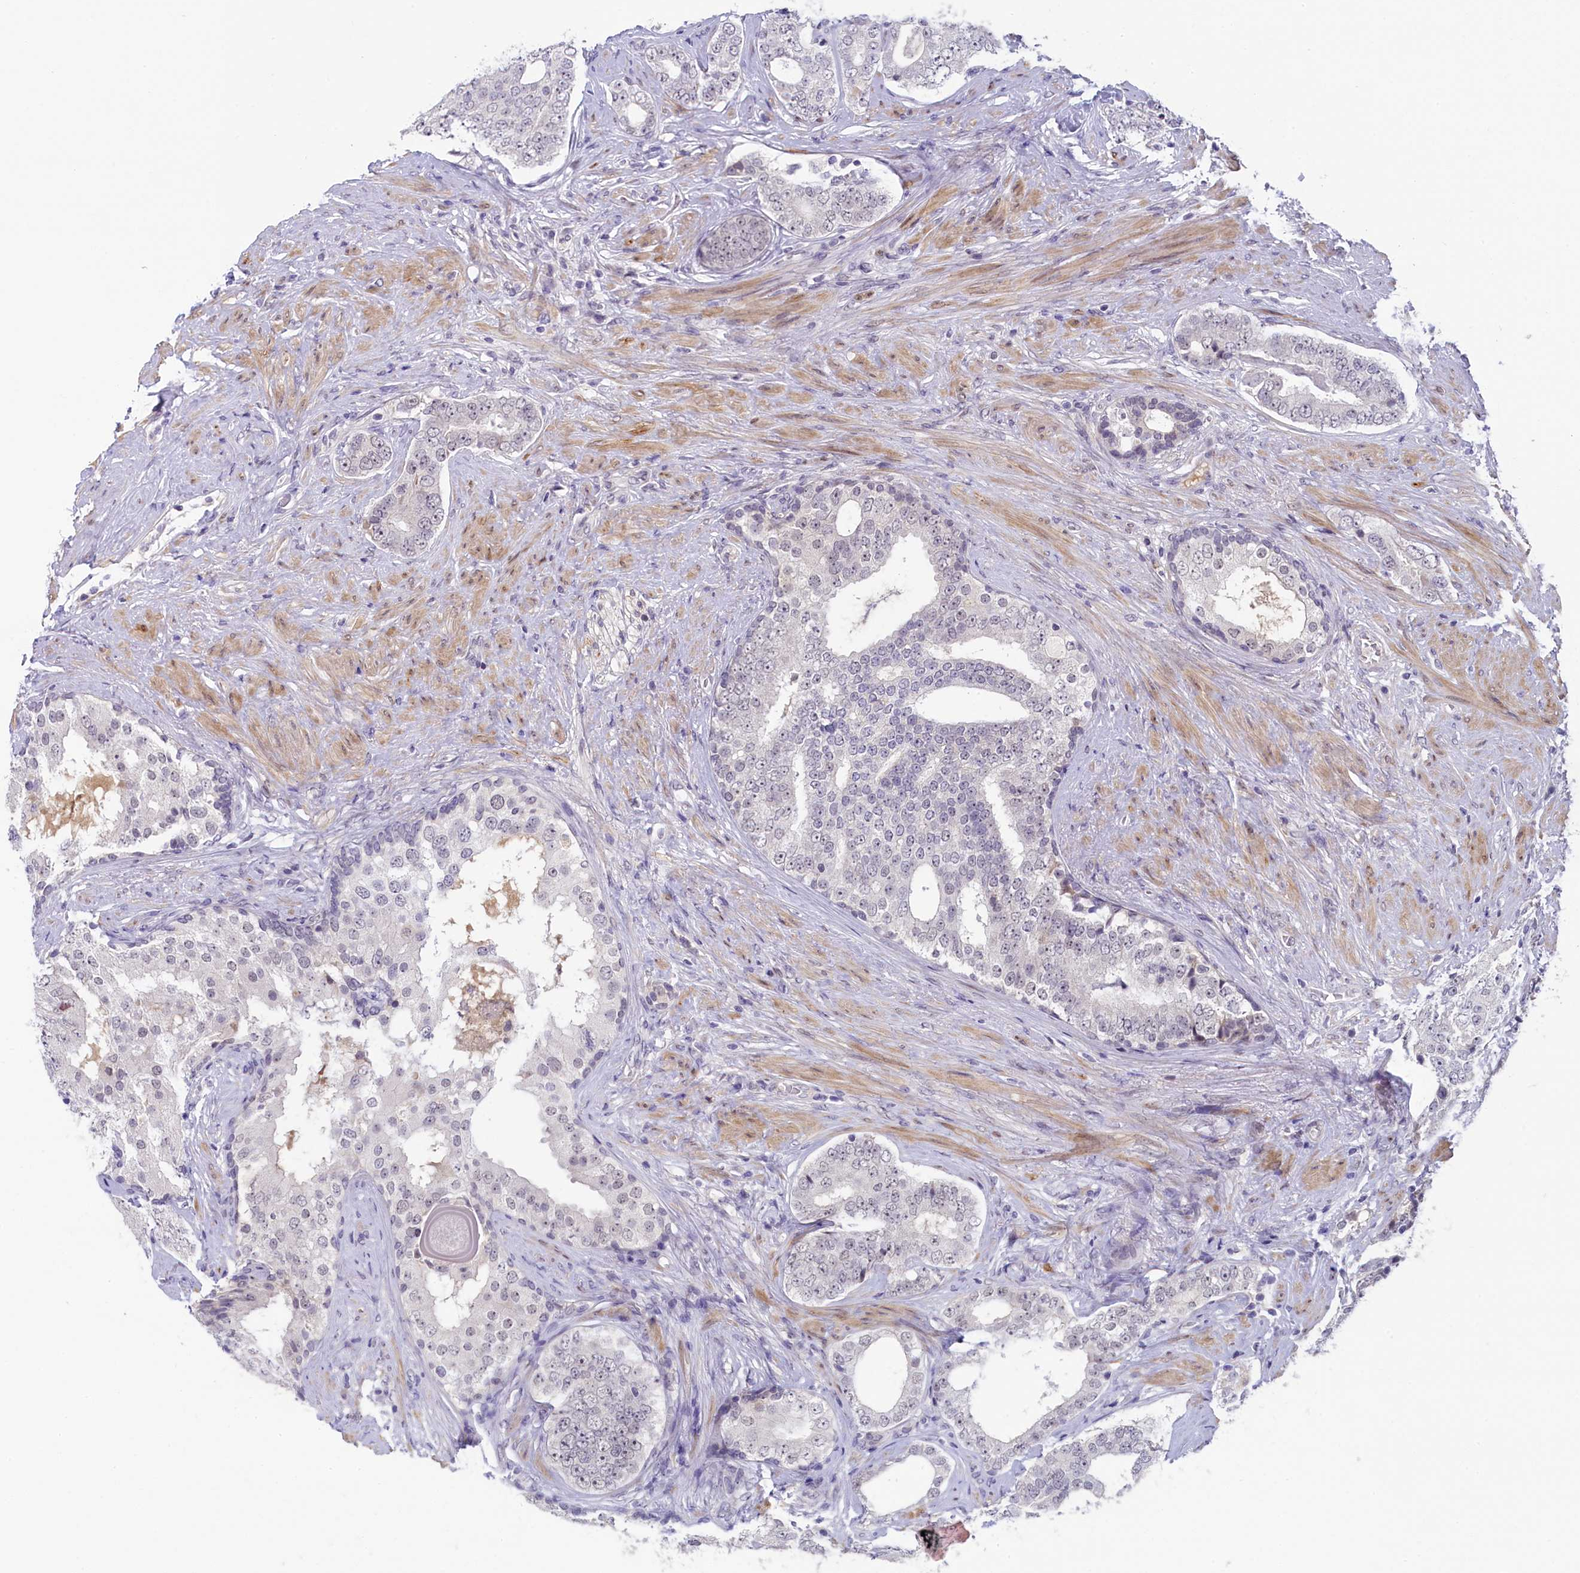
{"staining": {"intensity": "weak", "quantity": "<25%", "location": "nuclear"}, "tissue": "prostate cancer", "cell_type": "Tumor cells", "image_type": "cancer", "snomed": [{"axis": "morphology", "description": "Adenocarcinoma, High grade"}, {"axis": "topography", "description": "Prostate"}], "caption": "This is an immunohistochemistry (IHC) image of human adenocarcinoma (high-grade) (prostate). There is no positivity in tumor cells.", "gene": "CRAMP1", "patient": {"sex": "male", "age": 56}}